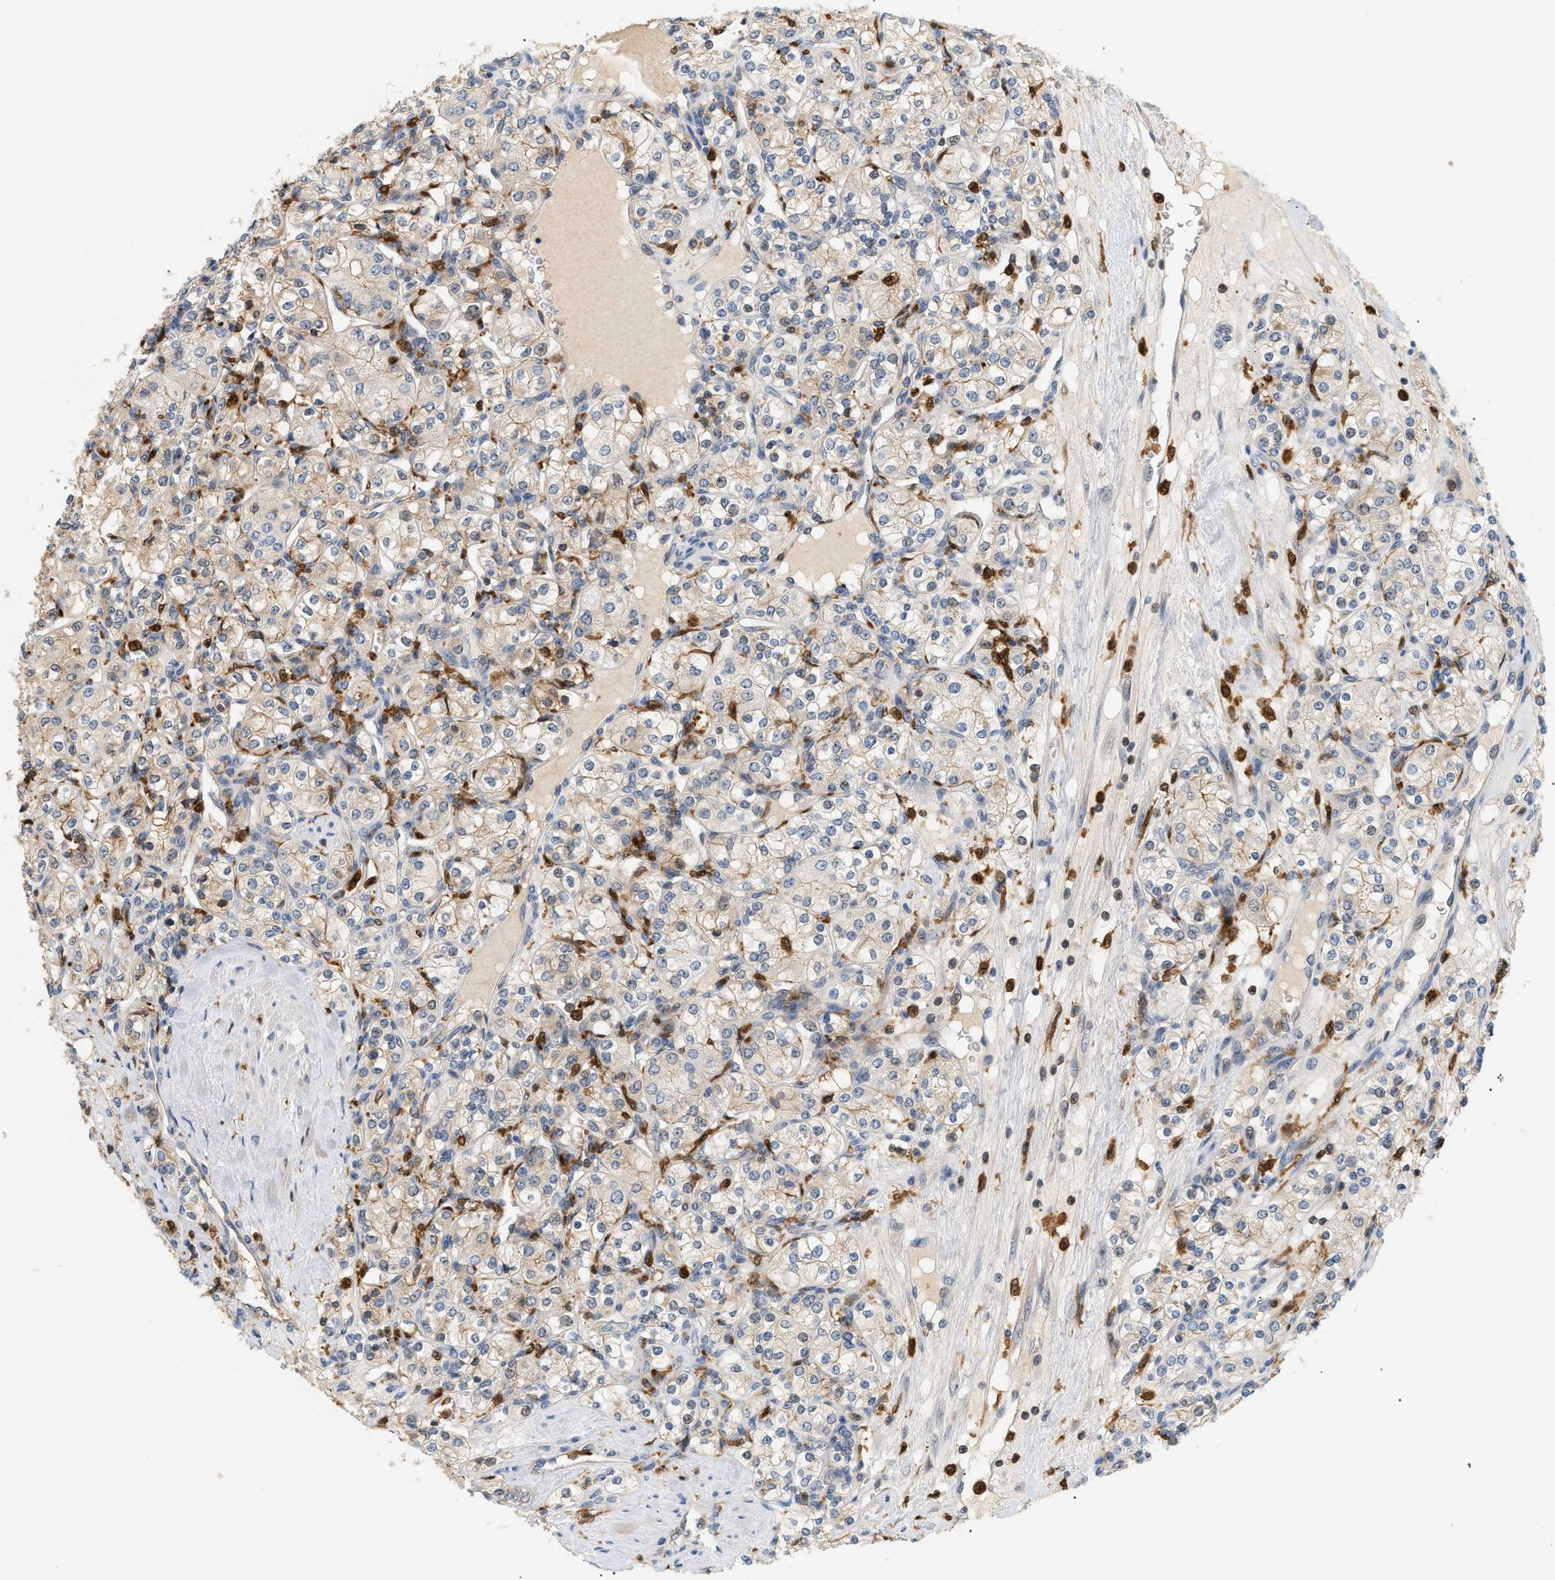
{"staining": {"intensity": "weak", "quantity": "<25%", "location": "cytoplasmic/membranous"}, "tissue": "renal cancer", "cell_type": "Tumor cells", "image_type": "cancer", "snomed": [{"axis": "morphology", "description": "Adenocarcinoma, NOS"}, {"axis": "topography", "description": "Kidney"}], "caption": "An immunohistochemistry image of renal adenocarcinoma is shown. There is no staining in tumor cells of renal adenocarcinoma.", "gene": "PYCARD", "patient": {"sex": "male", "age": 77}}